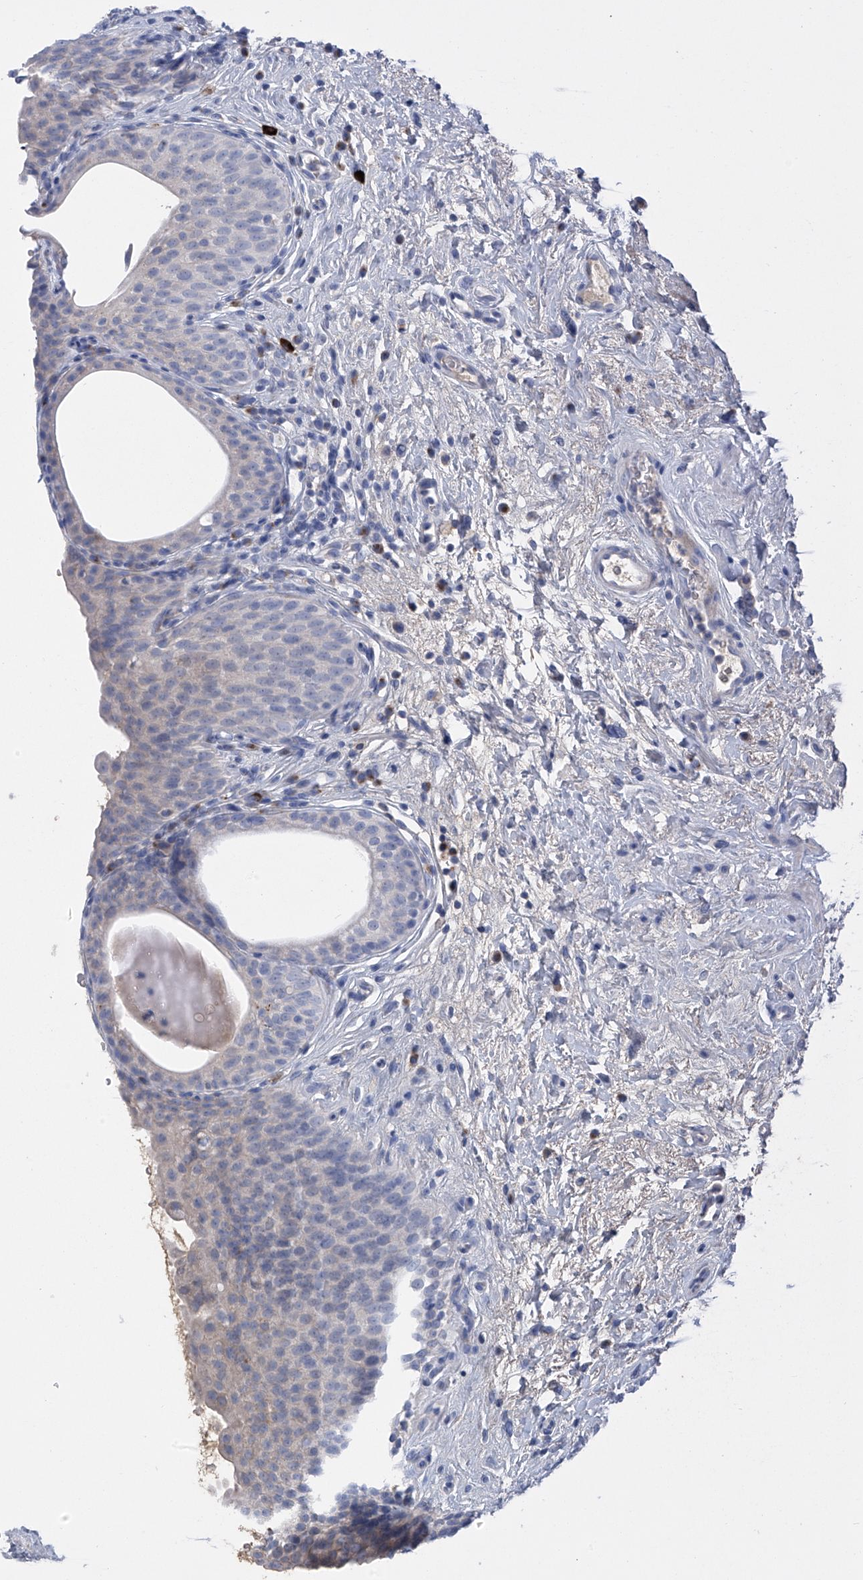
{"staining": {"intensity": "negative", "quantity": "none", "location": "none"}, "tissue": "urinary bladder", "cell_type": "Urothelial cells", "image_type": "normal", "snomed": [{"axis": "morphology", "description": "Normal tissue, NOS"}, {"axis": "topography", "description": "Urinary bladder"}], "caption": "Photomicrograph shows no protein expression in urothelial cells of normal urinary bladder. The staining is performed using DAB (3,3'-diaminobenzidine) brown chromogen with nuclei counter-stained in using hematoxylin.", "gene": "SLCO4A1", "patient": {"sex": "male", "age": 83}}